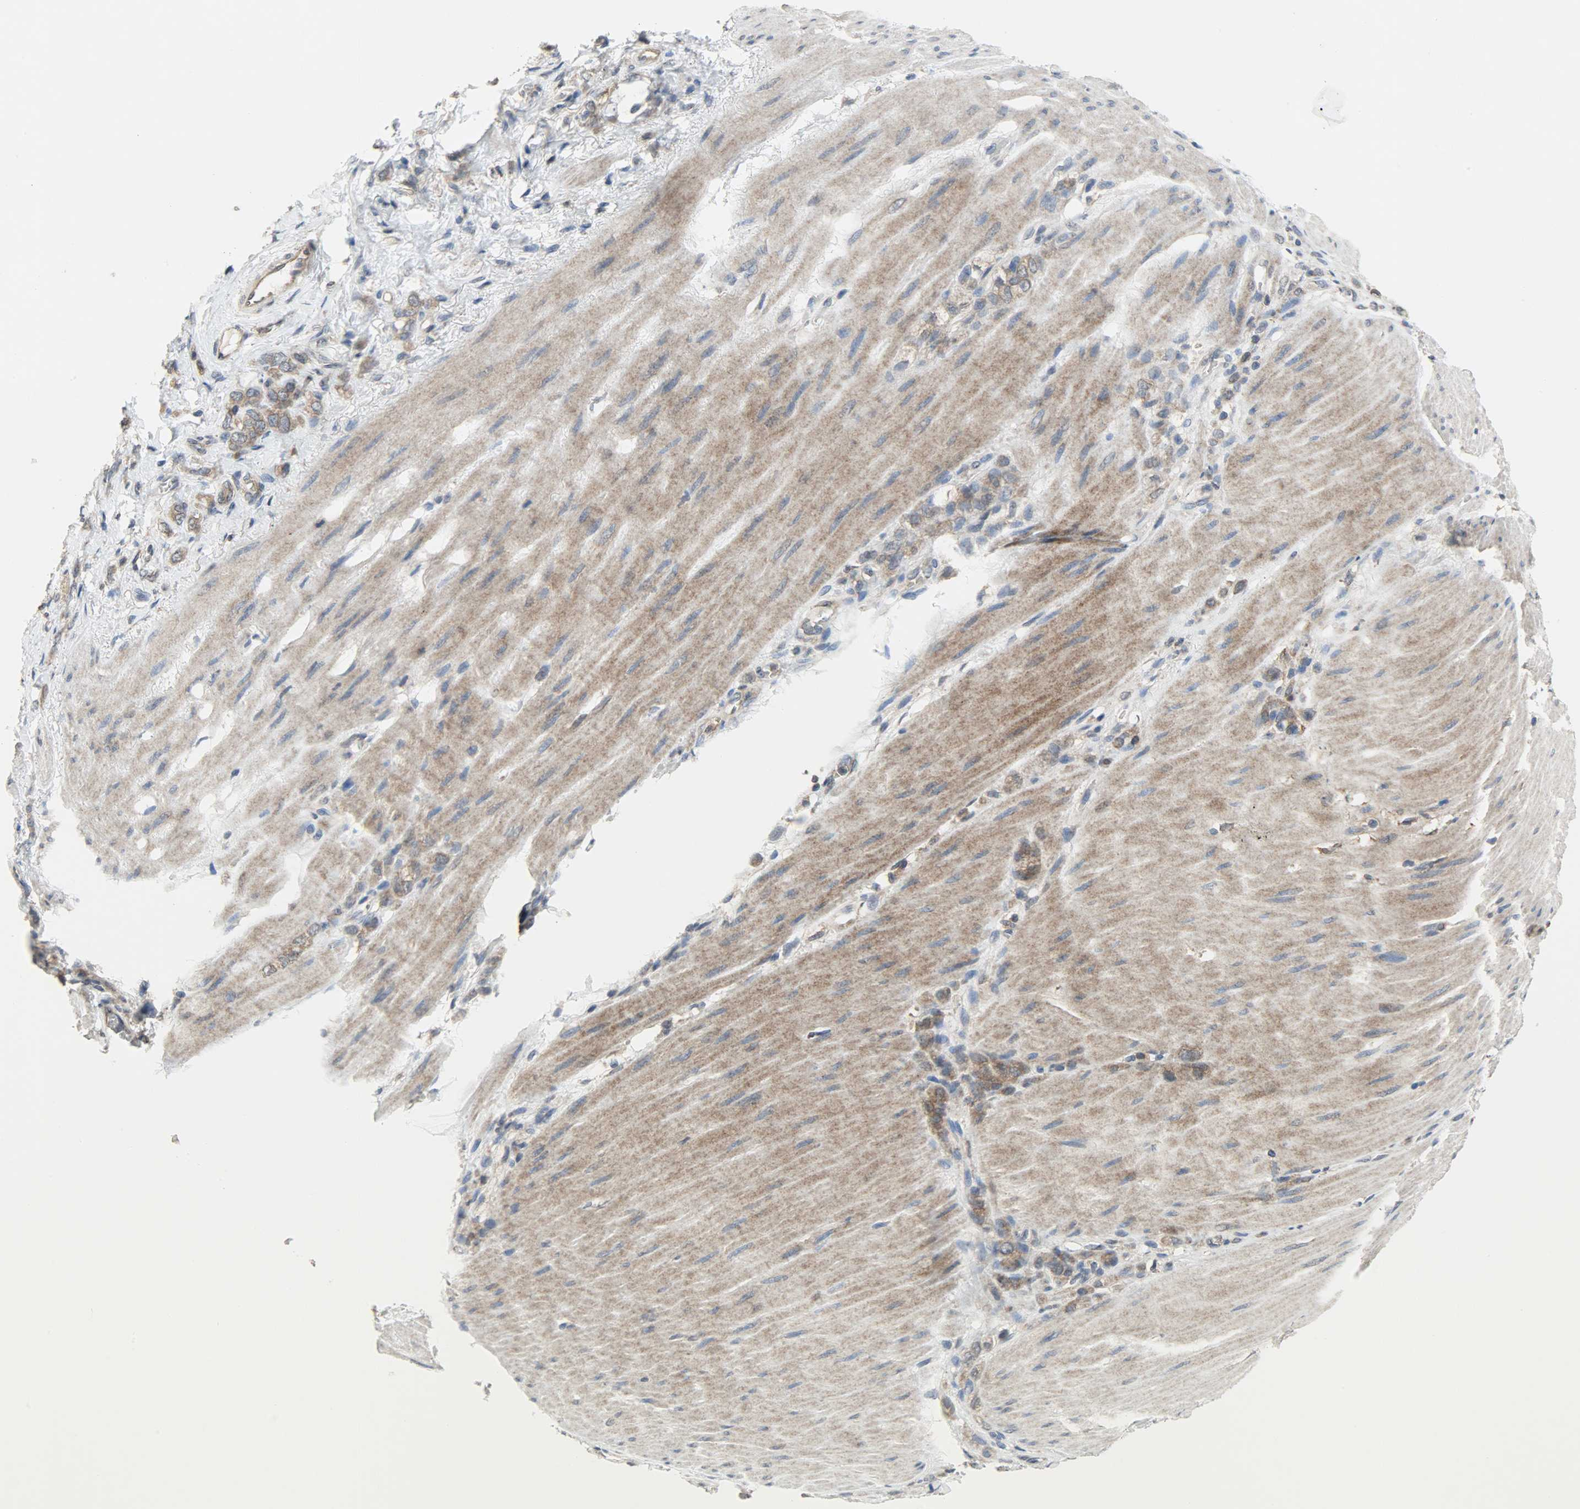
{"staining": {"intensity": "moderate", "quantity": ">75%", "location": "cytoplasmic/membranous"}, "tissue": "stomach cancer", "cell_type": "Tumor cells", "image_type": "cancer", "snomed": [{"axis": "morphology", "description": "Adenocarcinoma, NOS"}, {"axis": "topography", "description": "Stomach"}], "caption": "About >75% of tumor cells in stomach cancer demonstrate moderate cytoplasmic/membranous protein staining as visualized by brown immunohistochemical staining.", "gene": "TRIM21", "patient": {"sex": "male", "age": 82}}